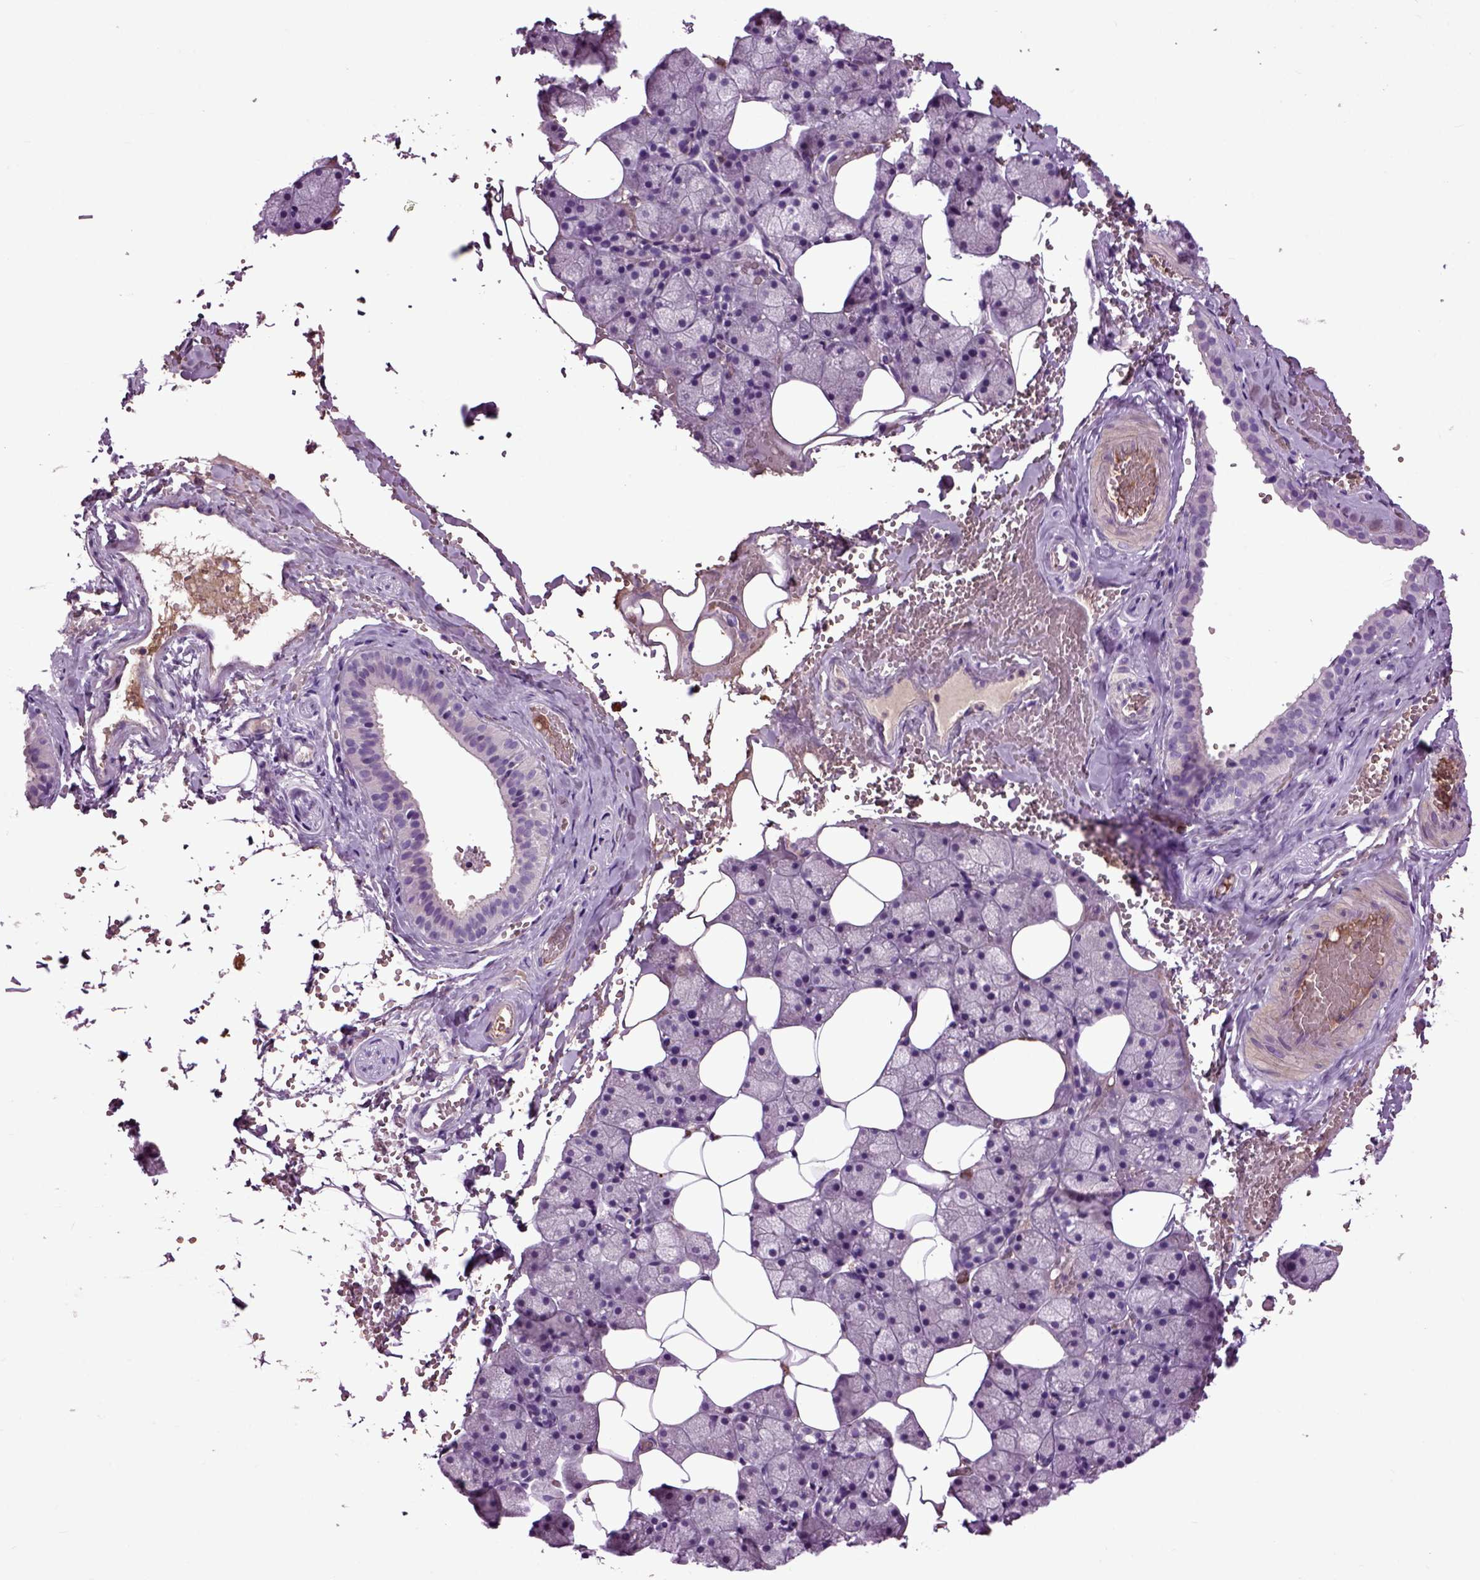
{"staining": {"intensity": "negative", "quantity": "none", "location": "none"}, "tissue": "salivary gland", "cell_type": "Glandular cells", "image_type": "normal", "snomed": [{"axis": "morphology", "description": "Normal tissue, NOS"}, {"axis": "topography", "description": "Salivary gland"}], "caption": "Micrograph shows no protein staining in glandular cells of benign salivary gland.", "gene": "SPON1", "patient": {"sex": "male", "age": 38}}